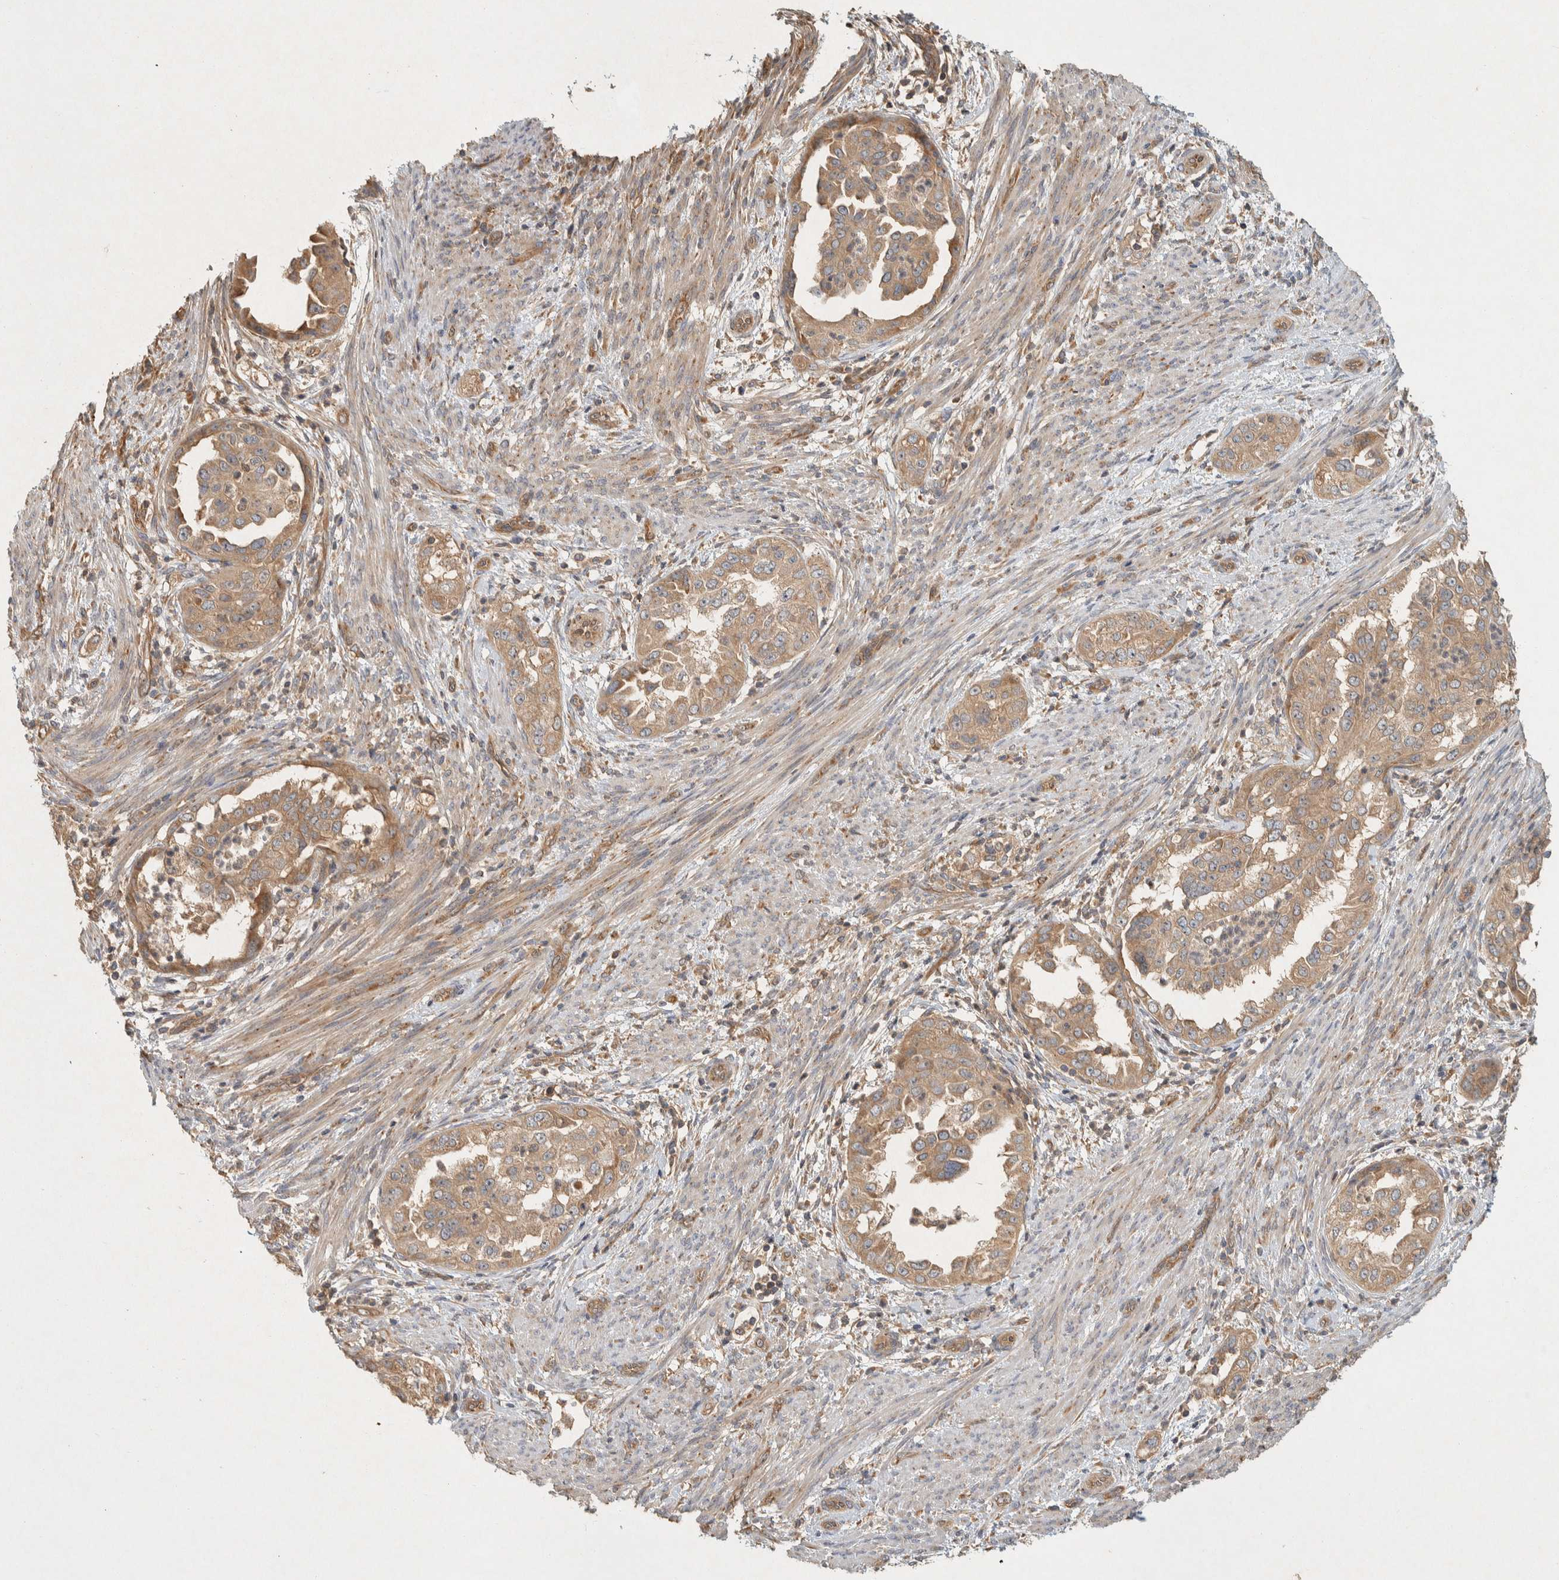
{"staining": {"intensity": "moderate", "quantity": ">75%", "location": "cytoplasmic/membranous"}, "tissue": "endometrial cancer", "cell_type": "Tumor cells", "image_type": "cancer", "snomed": [{"axis": "morphology", "description": "Adenocarcinoma, NOS"}, {"axis": "topography", "description": "Endometrium"}], "caption": "DAB (3,3'-diaminobenzidine) immunohistochemical staining of human endometrial cancer exhibits moderate cytoplasmic/membranous protein staining in about >75% of tumor cells.", "gene": "PXK", "patient": {"sex": "female", "age": 85}}